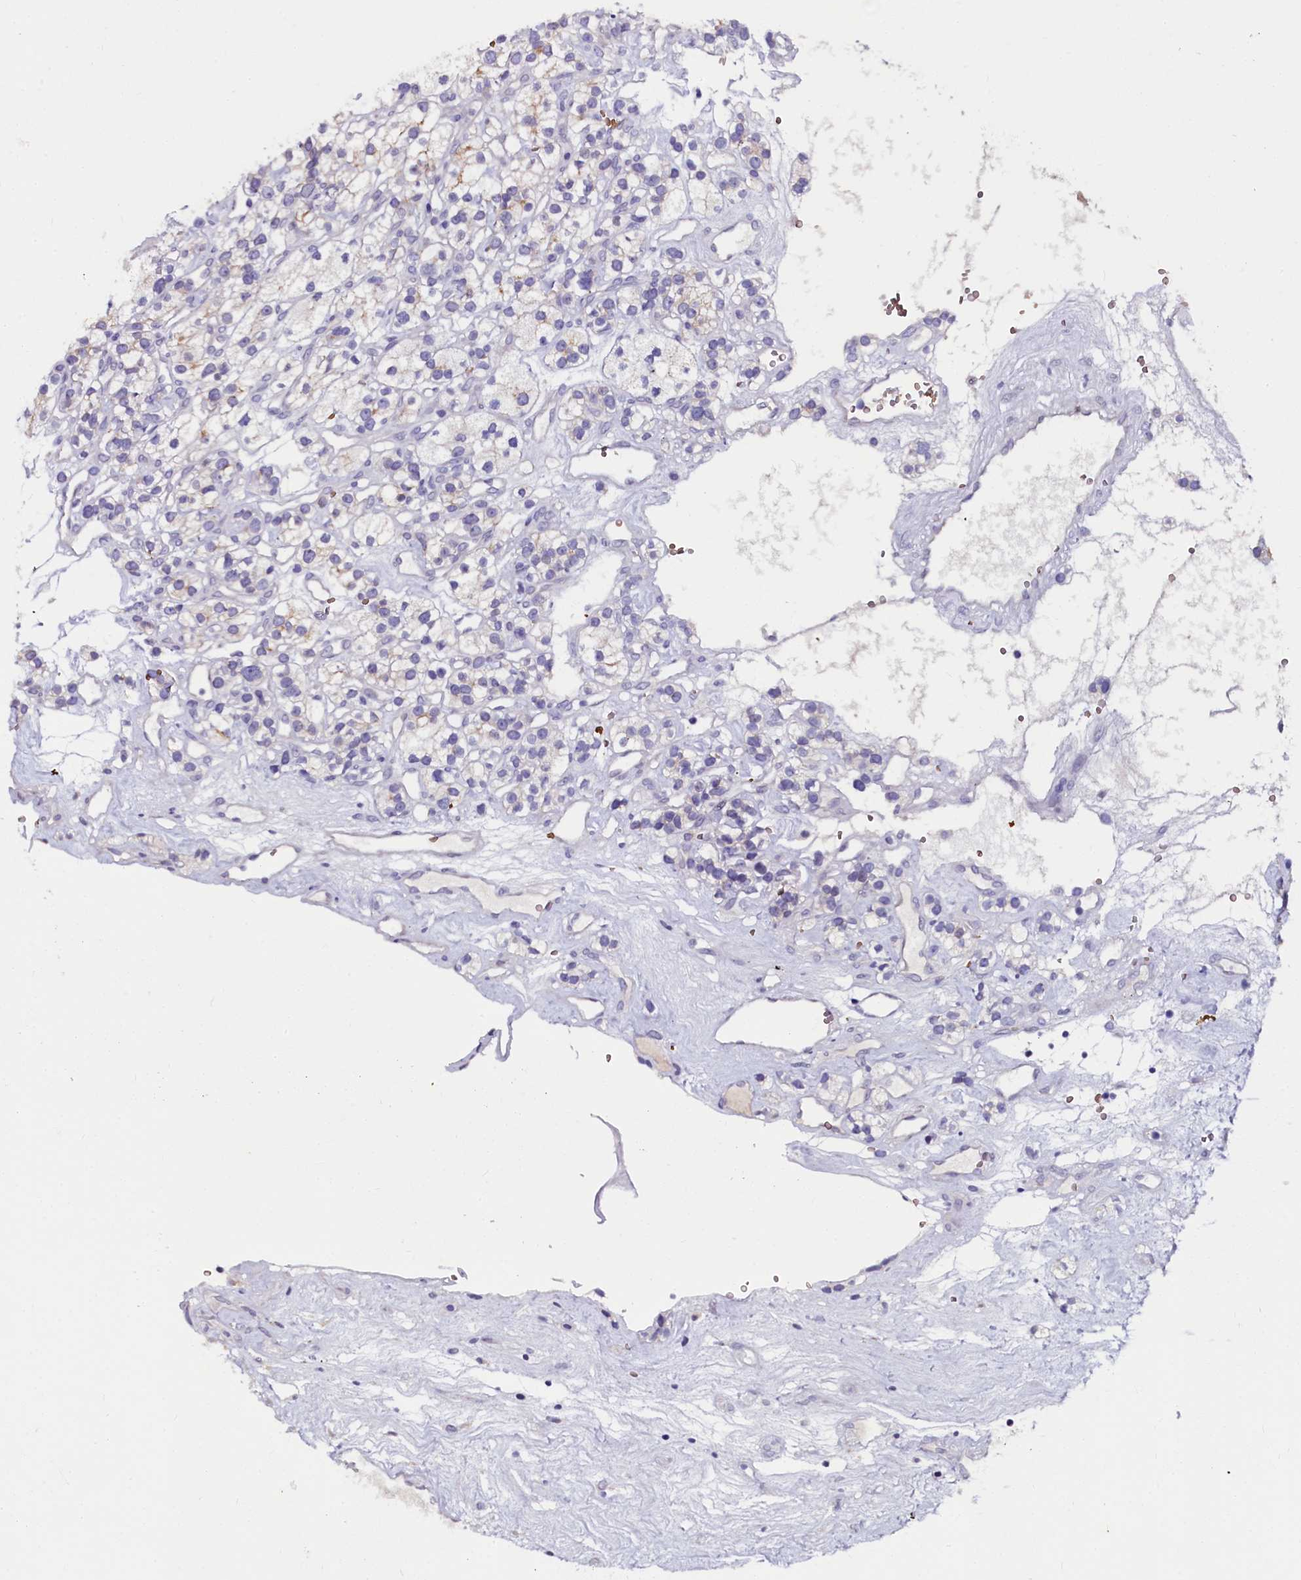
{"staining": {"intensity": "negative", "quantity": "none", "location": "none"}, "tissue": "renal cancer", "cell_type": "Tumor cells", "image_type": "cancer", "snomed": [{"axis": "morphology", "description": "Adenocarcinoma, NOS"}, {"axis": "topography", "description": "Kidney"}], "caption": "Image shows no protein staining in tumor cells of renal cancer (adenocarcinoma) tissue.", "gene": "CTDSPL2", "patient": {"sex": "female", "age": 57}}